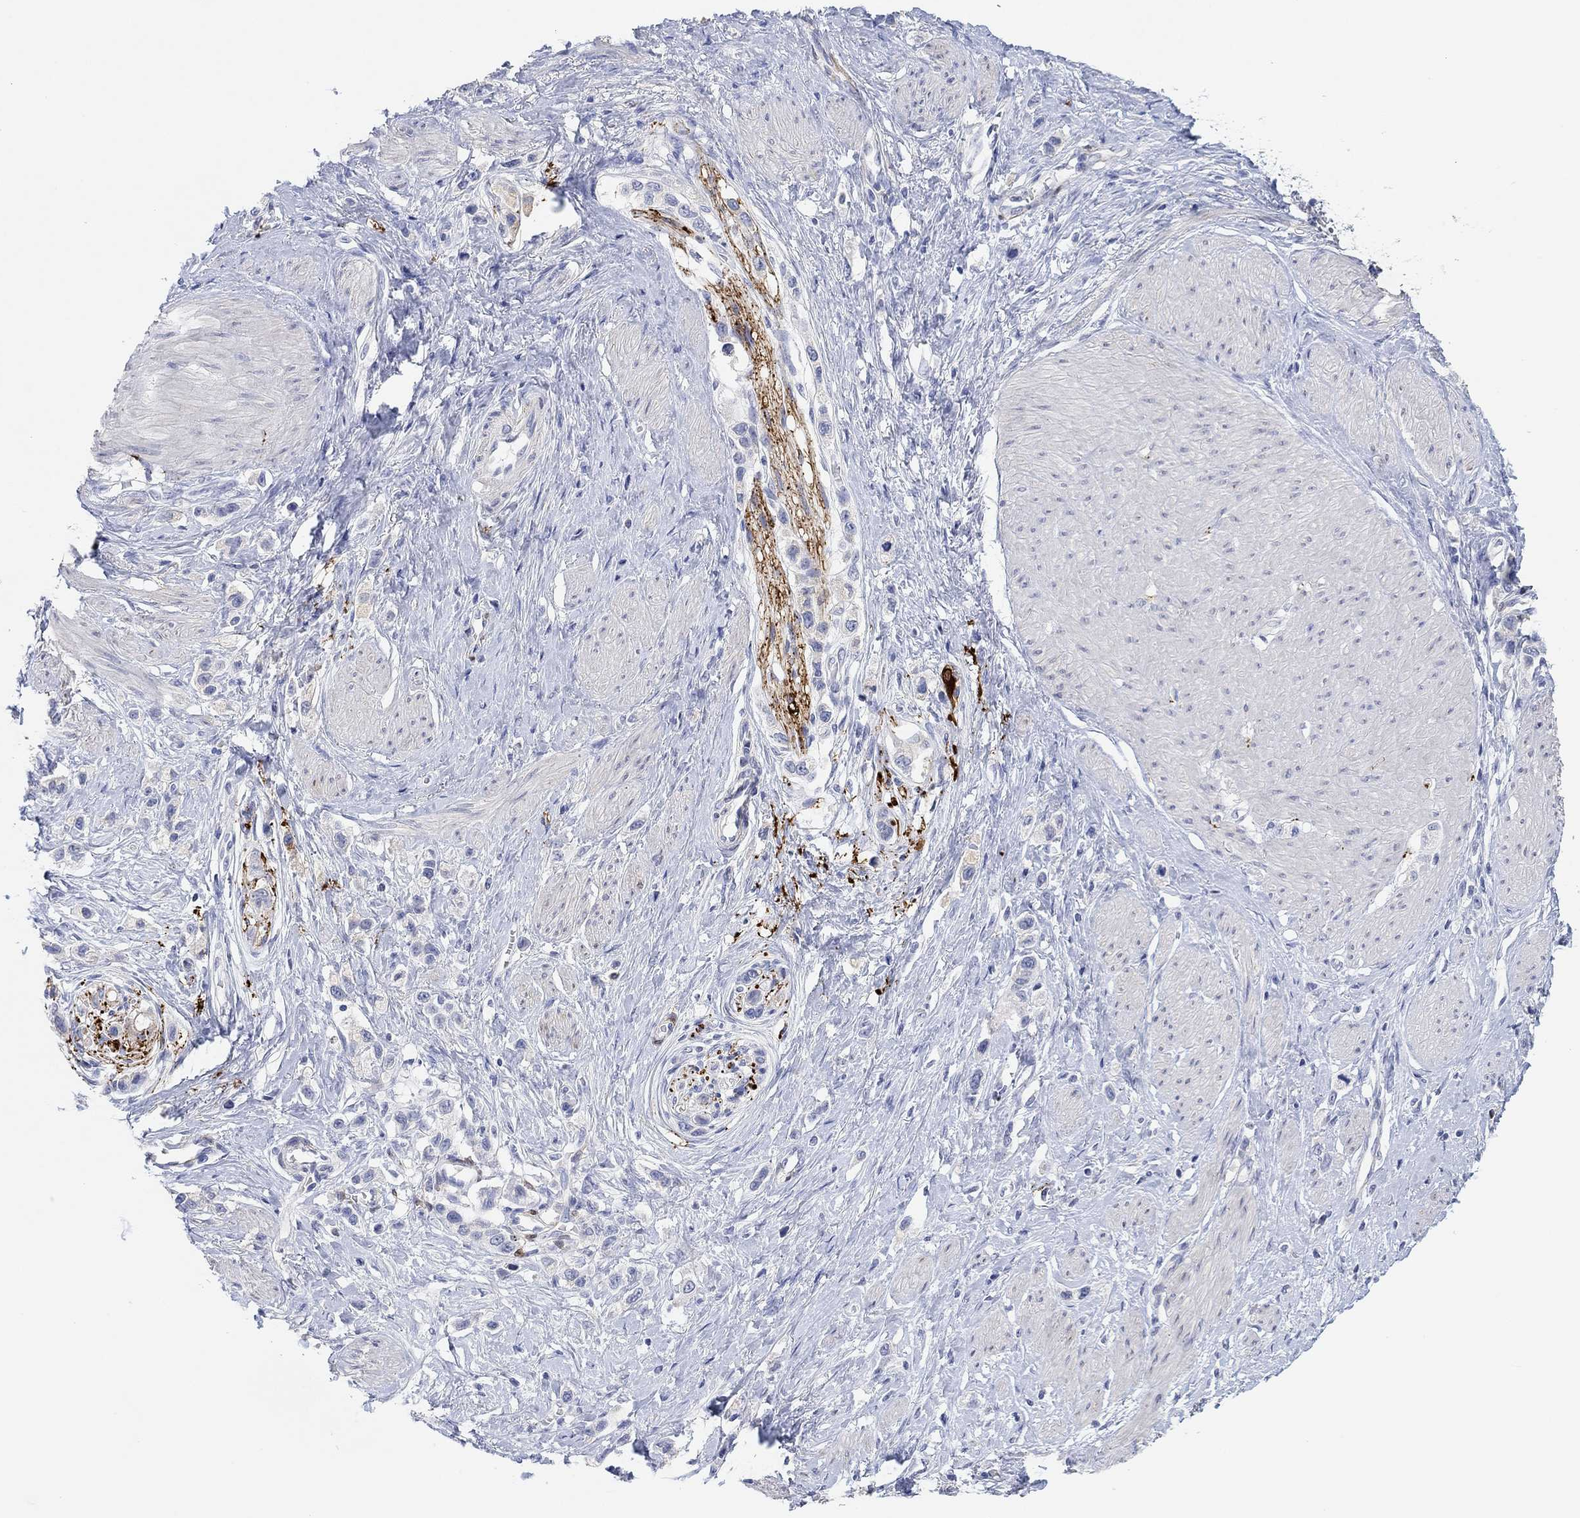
{"staining": {"intensity": "negative", "quantity": "none", "location": "none"}, "tissue": "stomach cancer", "cell_type": "Tumor cells", "image_type": "cancer", "snomed": [{"axis": "morphology", "description": "Normal tissue, NOS"}, {"axis": "morphology", "description": "Adenocarcinoma, NOS"}, {"axis": "morphology", "description": "Adenocarcinoma, High grade"}, {"axis": "topography", "description": "Stomach, upper"}, {"axis": "topography", "description": "Stomach"}], "caption": "The IHC photomicrograph has no significant expression in tumor cells of stomach cancer (adenocarcinoma (high-grade)) tissue.", "gene": "VAT1L", "patient": {"sex": "female", "age": 65}}